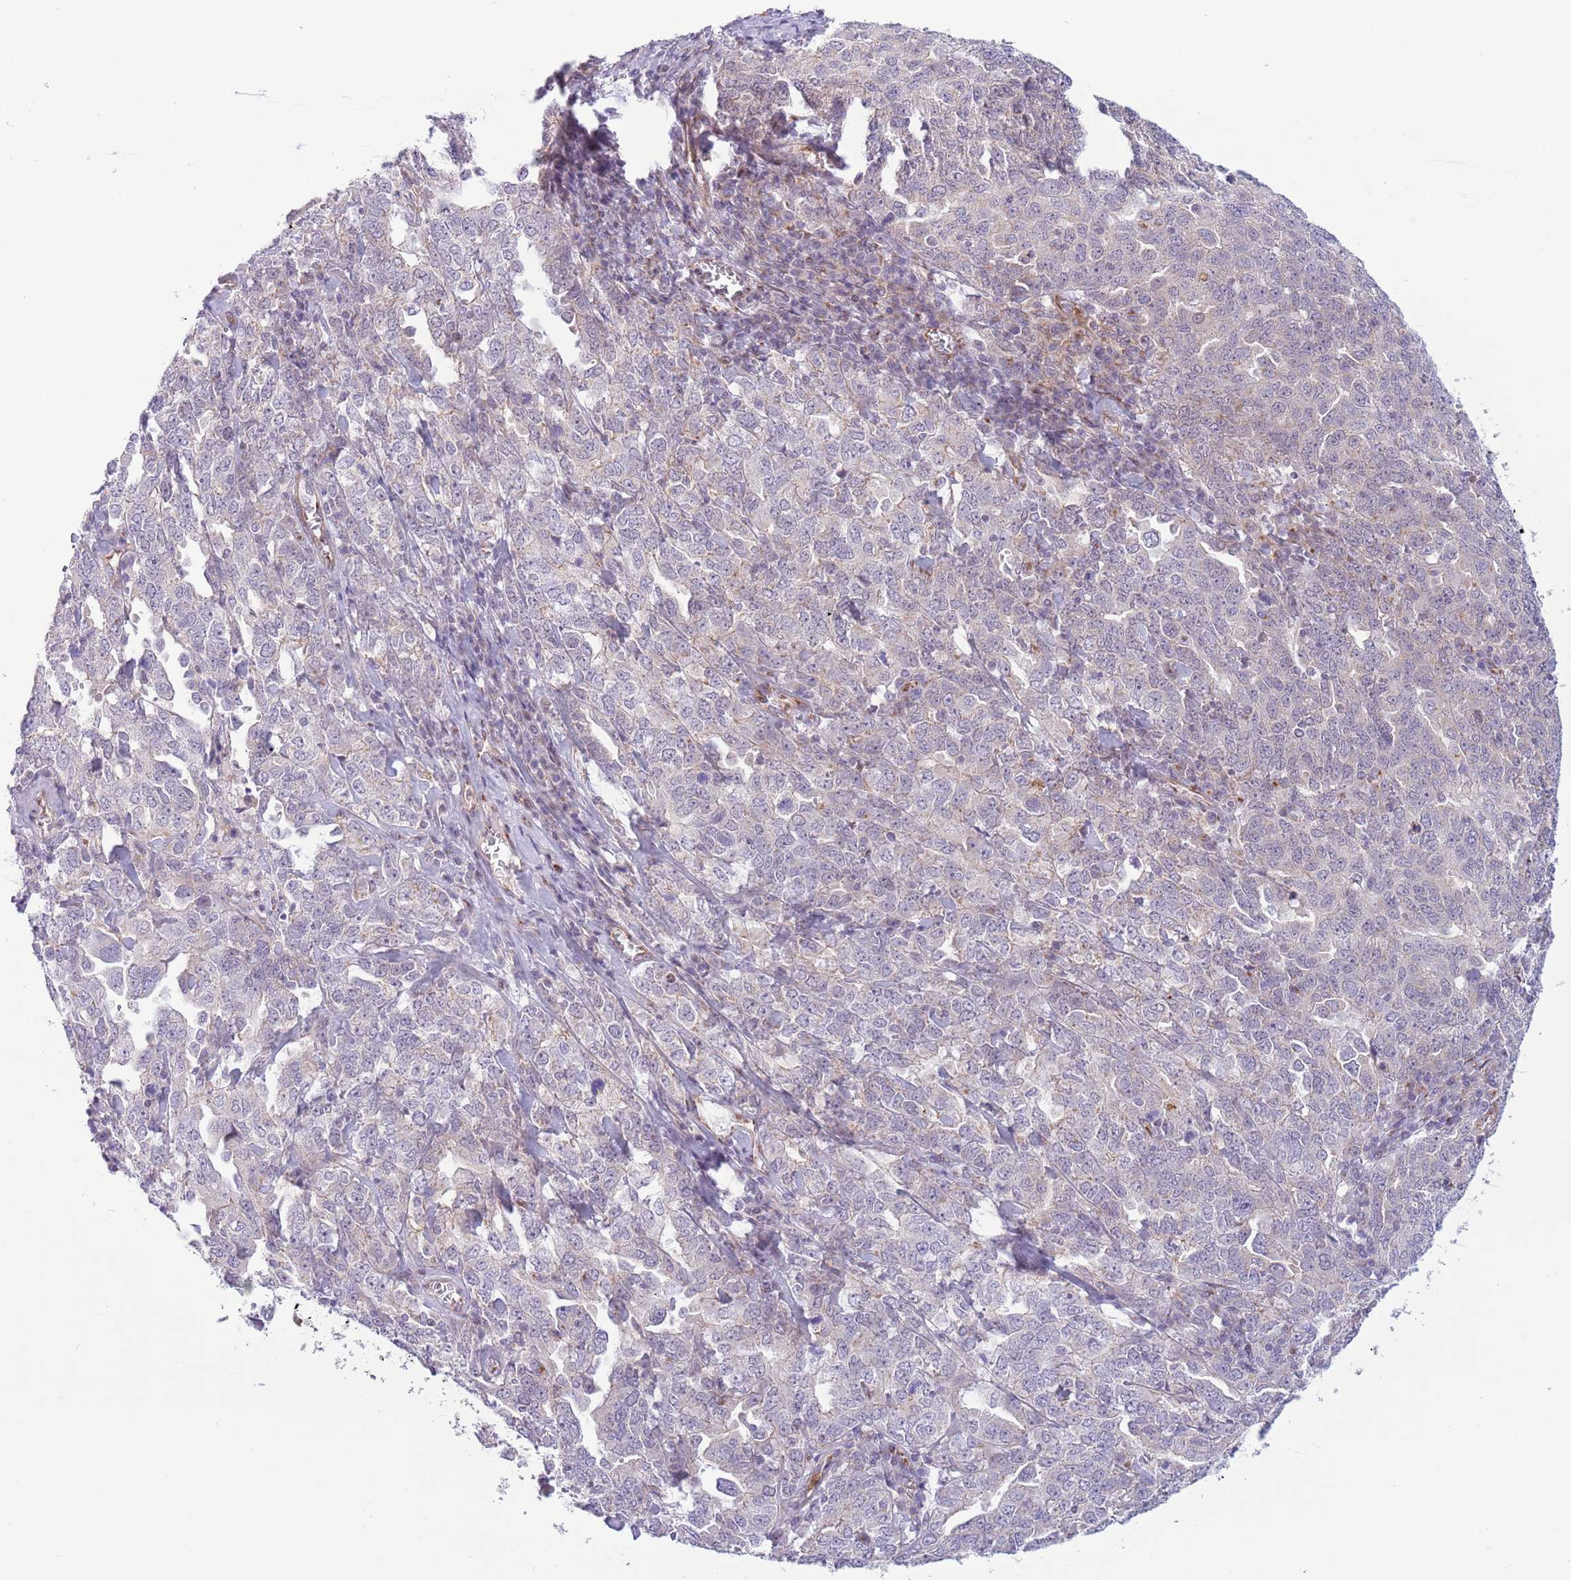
{"staining": {"intensity": "negative", "quantity": "none", "location": "none"}, "tissue": "ovarian cancer", "cell_type": "Tumor cells", "image_type": "cancer", "snomed": [{"axis": "morphology", "description": "Carcinoma, endometroid"}, {"axis": "topography", "description": "Ovary"}], "caption": "Tumor cells are negative for protein expression in human ovarian cancer (endometroid carcinoma).", "gene": "C20orf96", "patient": {"sex": "female", "age": 62}}